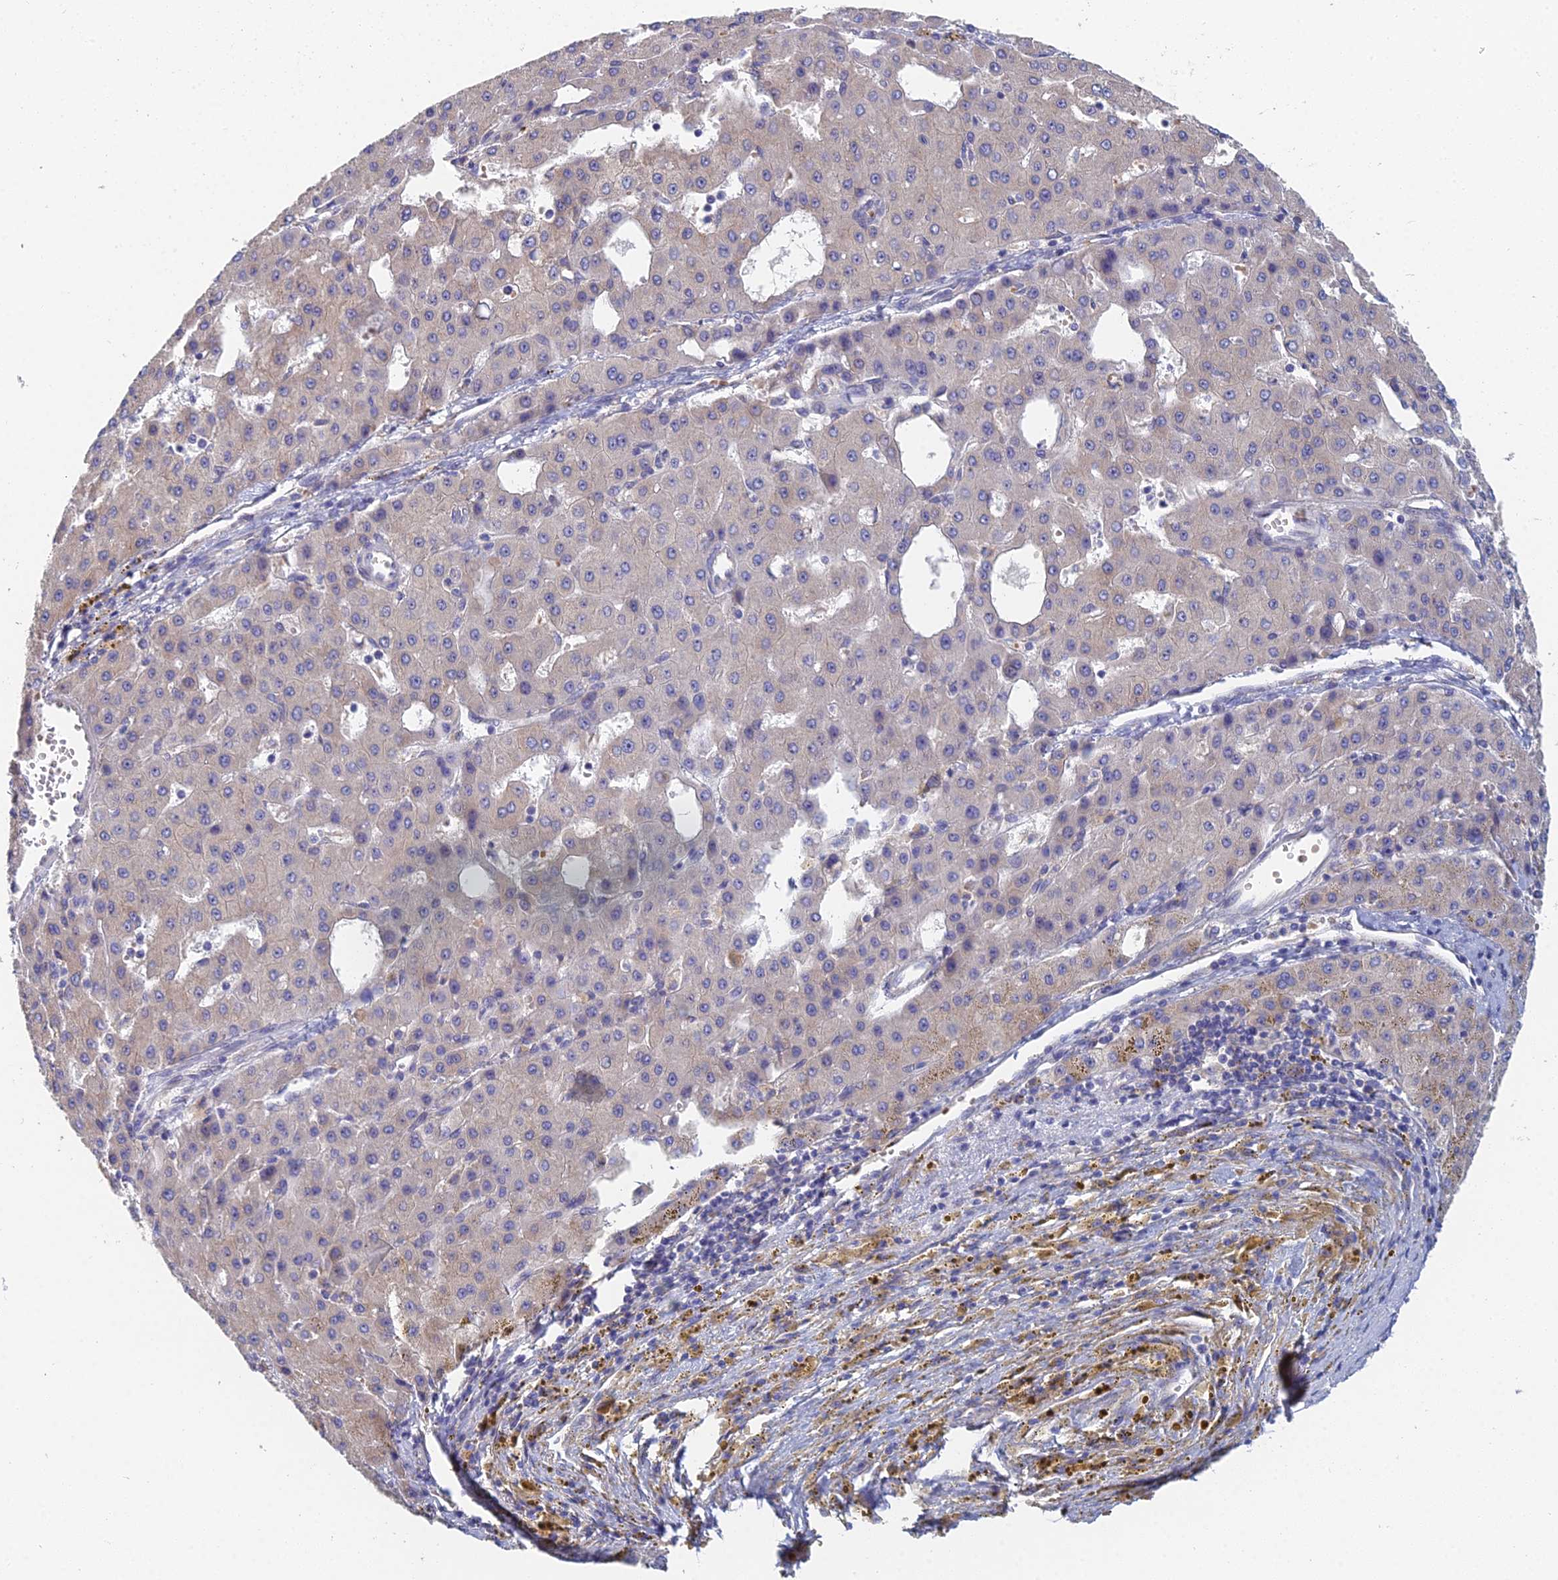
{"staining": {"intensity": "weak", "quantity": "<25%", "location": "cytoplasmic/membranous"}, "tissue": "liver cancer", "cell_type": "Tumor cells", "image_type": "cancer", "snomed": [{"axis": "morphology", "description": "Carcinoma, Hepatocellular, NOS"}, {"axis": "topography", "description": "Liver"}], "caption": "This micrograph is of hepatocellular carcinoma (liver) stained with immunohistochemistry to label a protein in brown with the nuclei are counter-stained blue. There is no staining in tumor cells. Brightfield microscopy of immunohistochemistry (IHC) stained with DAB (brown) and hematoxylin (blue), captured at high magnification.", "gene": "ELOF1", "patient": {"sex": "male", "age": 47}}